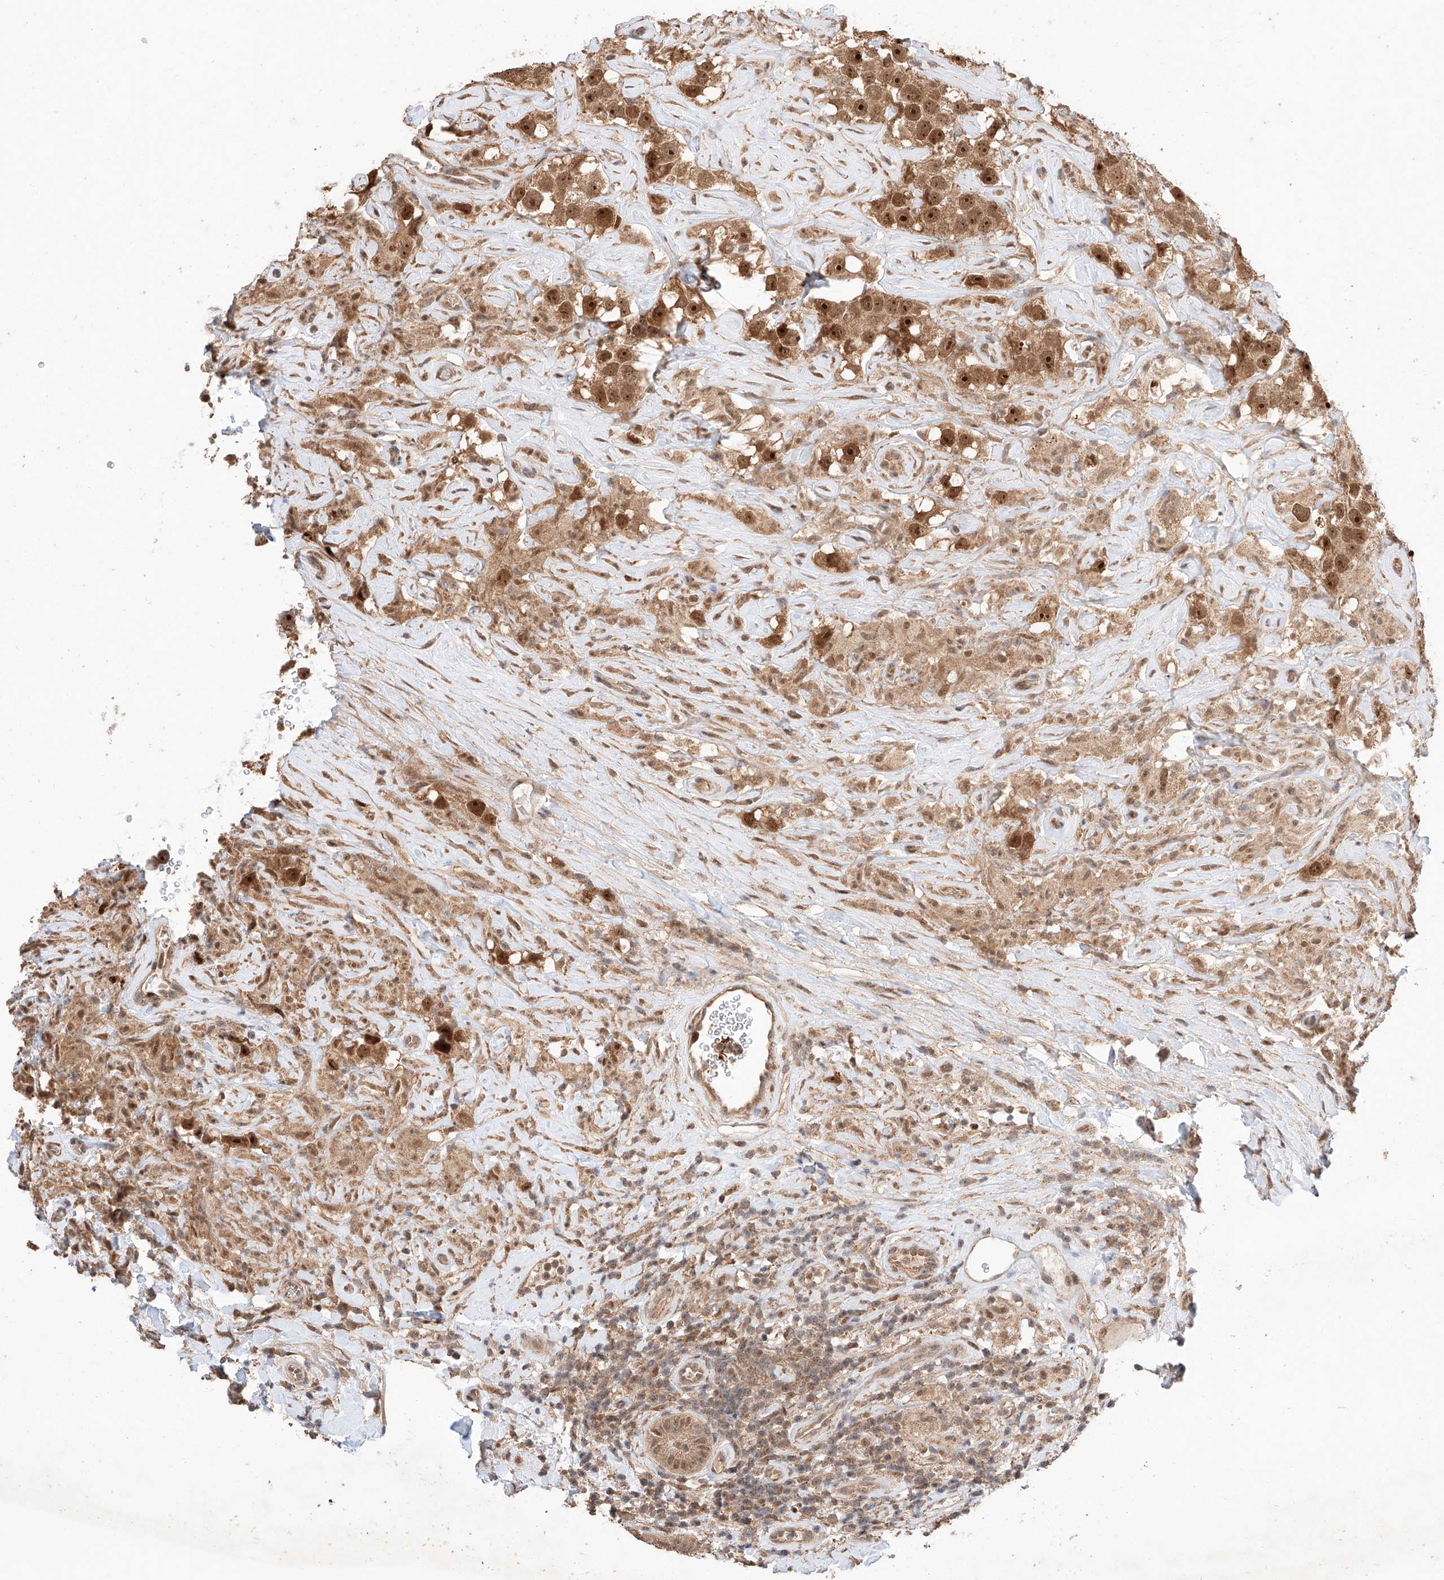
{"staining": {"intensity": "moderate", "quantity": ">75%", "location": "cytoplasmic/membranous,nuclear"}, "tissue": "testis cancer", "cell_type": "Tumor cells", "image_type": "cancer", "snomed": [{"axis": "morphology", "description": "Seminoma, NOS"}, {"axis": "topography", "description": "Testis"}], "caption": "A brown stain highlights moderate cytoplasmic/membranous and nuclear staining of a protein in testis seminoma tumor cells.", "gene": "RAB23", "patient": {"sex": "male", "age": 49}}